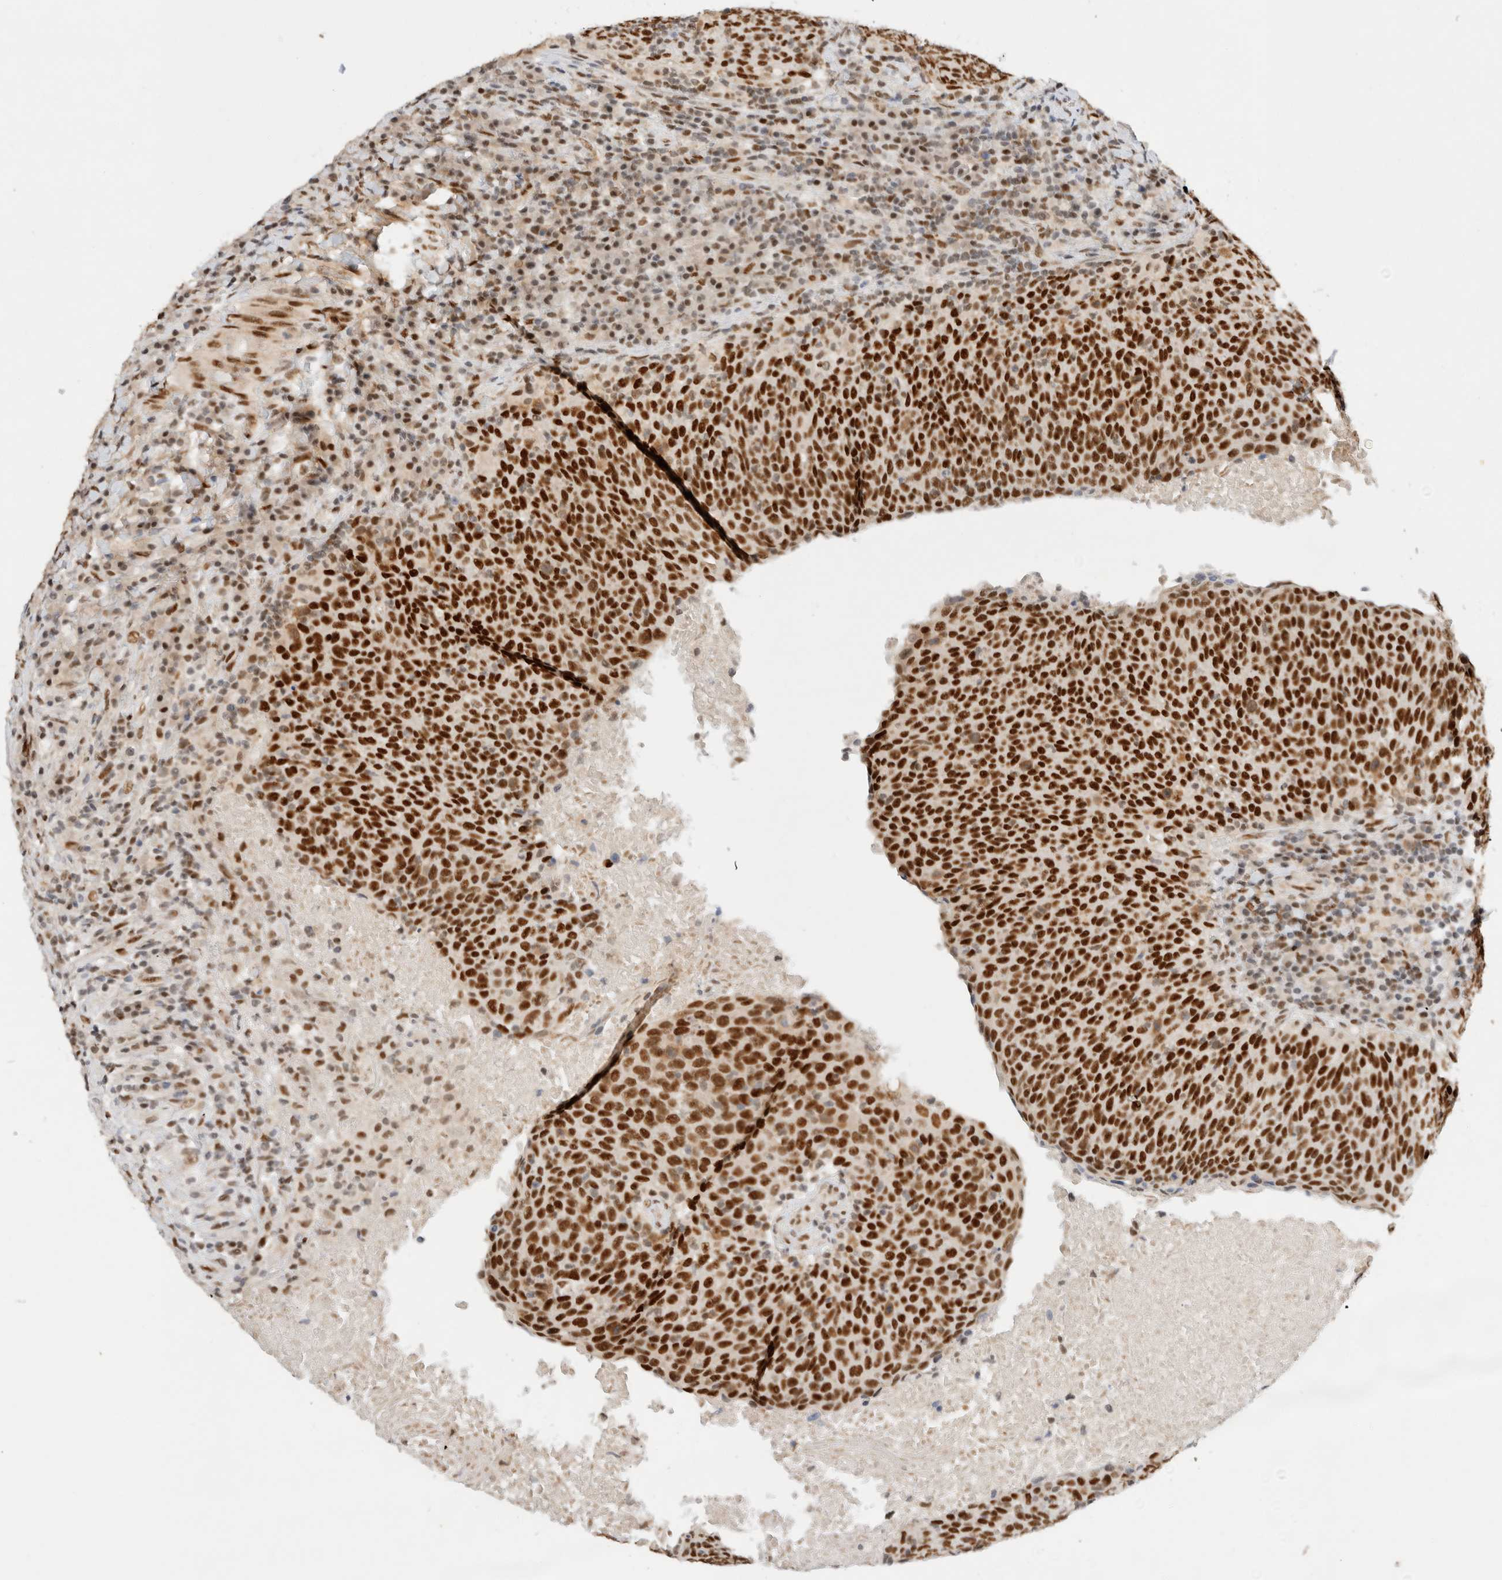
{"staining": {"intensity": "strong", "quantity": ">75%", "location": "nuclear"}, "tissue": "head and neck cancer", "cell_type": "Tumor cells", "image_type": "cancer", "snomed": [{"axis": "morphology", "description": "Squamous cell carcinoma, NOS"}, {"axis": "morphology", "description": "Squamous cell carcinoma, metastatic, NOS"}, {"axis": "topography", "description": "Lymph node"}, {"axis": "topography", "description": "Head-Neck"}], "caption": "Strong nuclear staining is appreciated in about >75% of tumor cells in metastatic squamous cell carcinoma (head and neck). The protein is stained brown, and the nuclei are stained in blue (DAB IHC with brightfield microscopy, high magnification).", "gene": "GTF2I", "patient": {"sex": "male", "age": 62}}